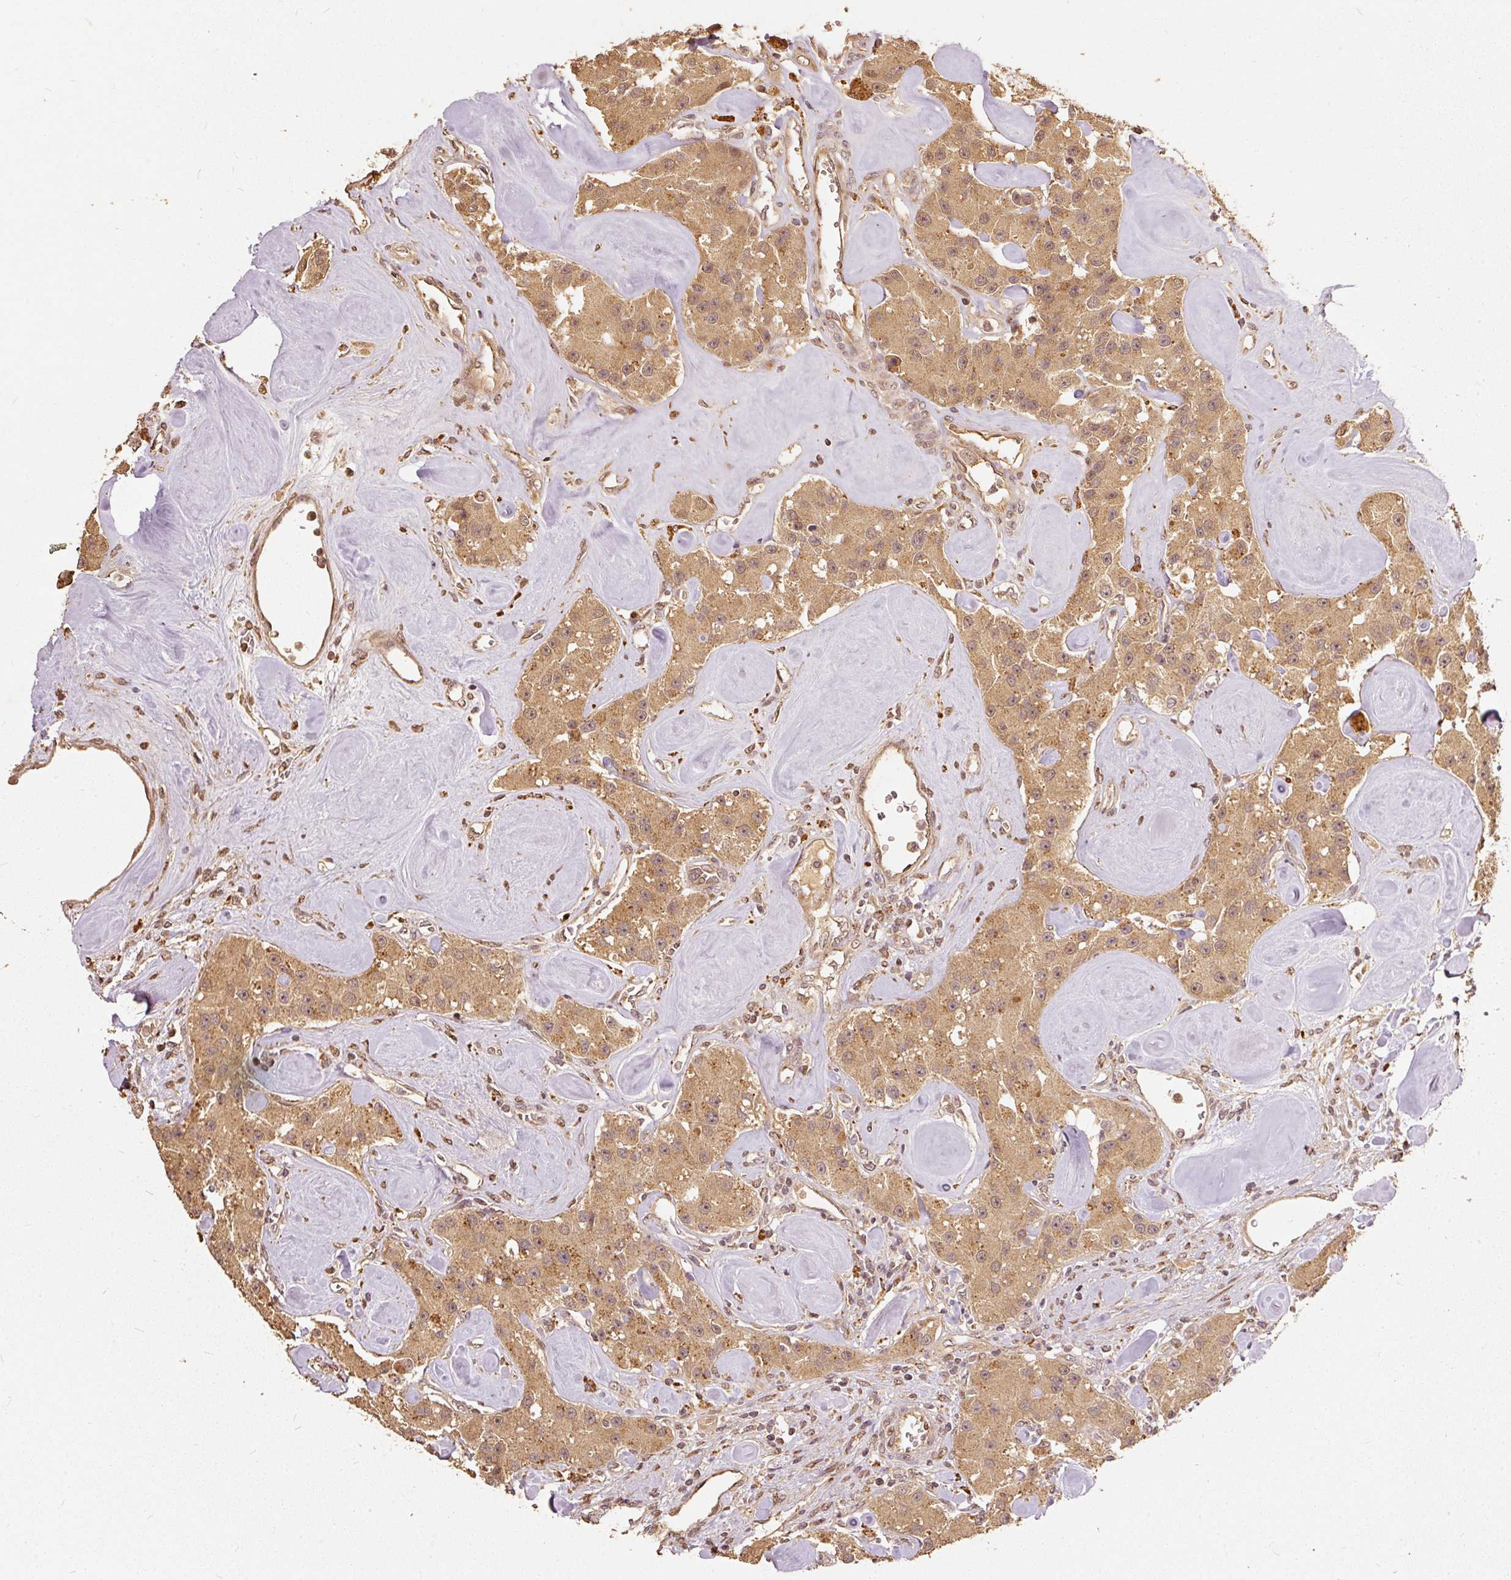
{"staining": {"intensity": "moderate", "quantity": ">75%", "location": "cytoplasmic/membranous"}, "tissue": "carcinoid", "cell_type": "Tumor cells", "image_type": "cancer", "snomed": [{"axis": "morphology", "description": "Carcinoid, malignant, NOS"}, {"axis": "topography", "description": "Pancreas"}], "caption": "IHC histopathology image of neoplastic tissue: human malignant carcinoid stained using immunohistochemistry (IHC) reveals medium levels of moderate protein expression localized specifically in the cytoplasmic/membranous of tumor cells, appearing as a cytoplasmic/membranous brown color.", "gene": "FUT8", "patient": {"sex": "male", "age": 41}}